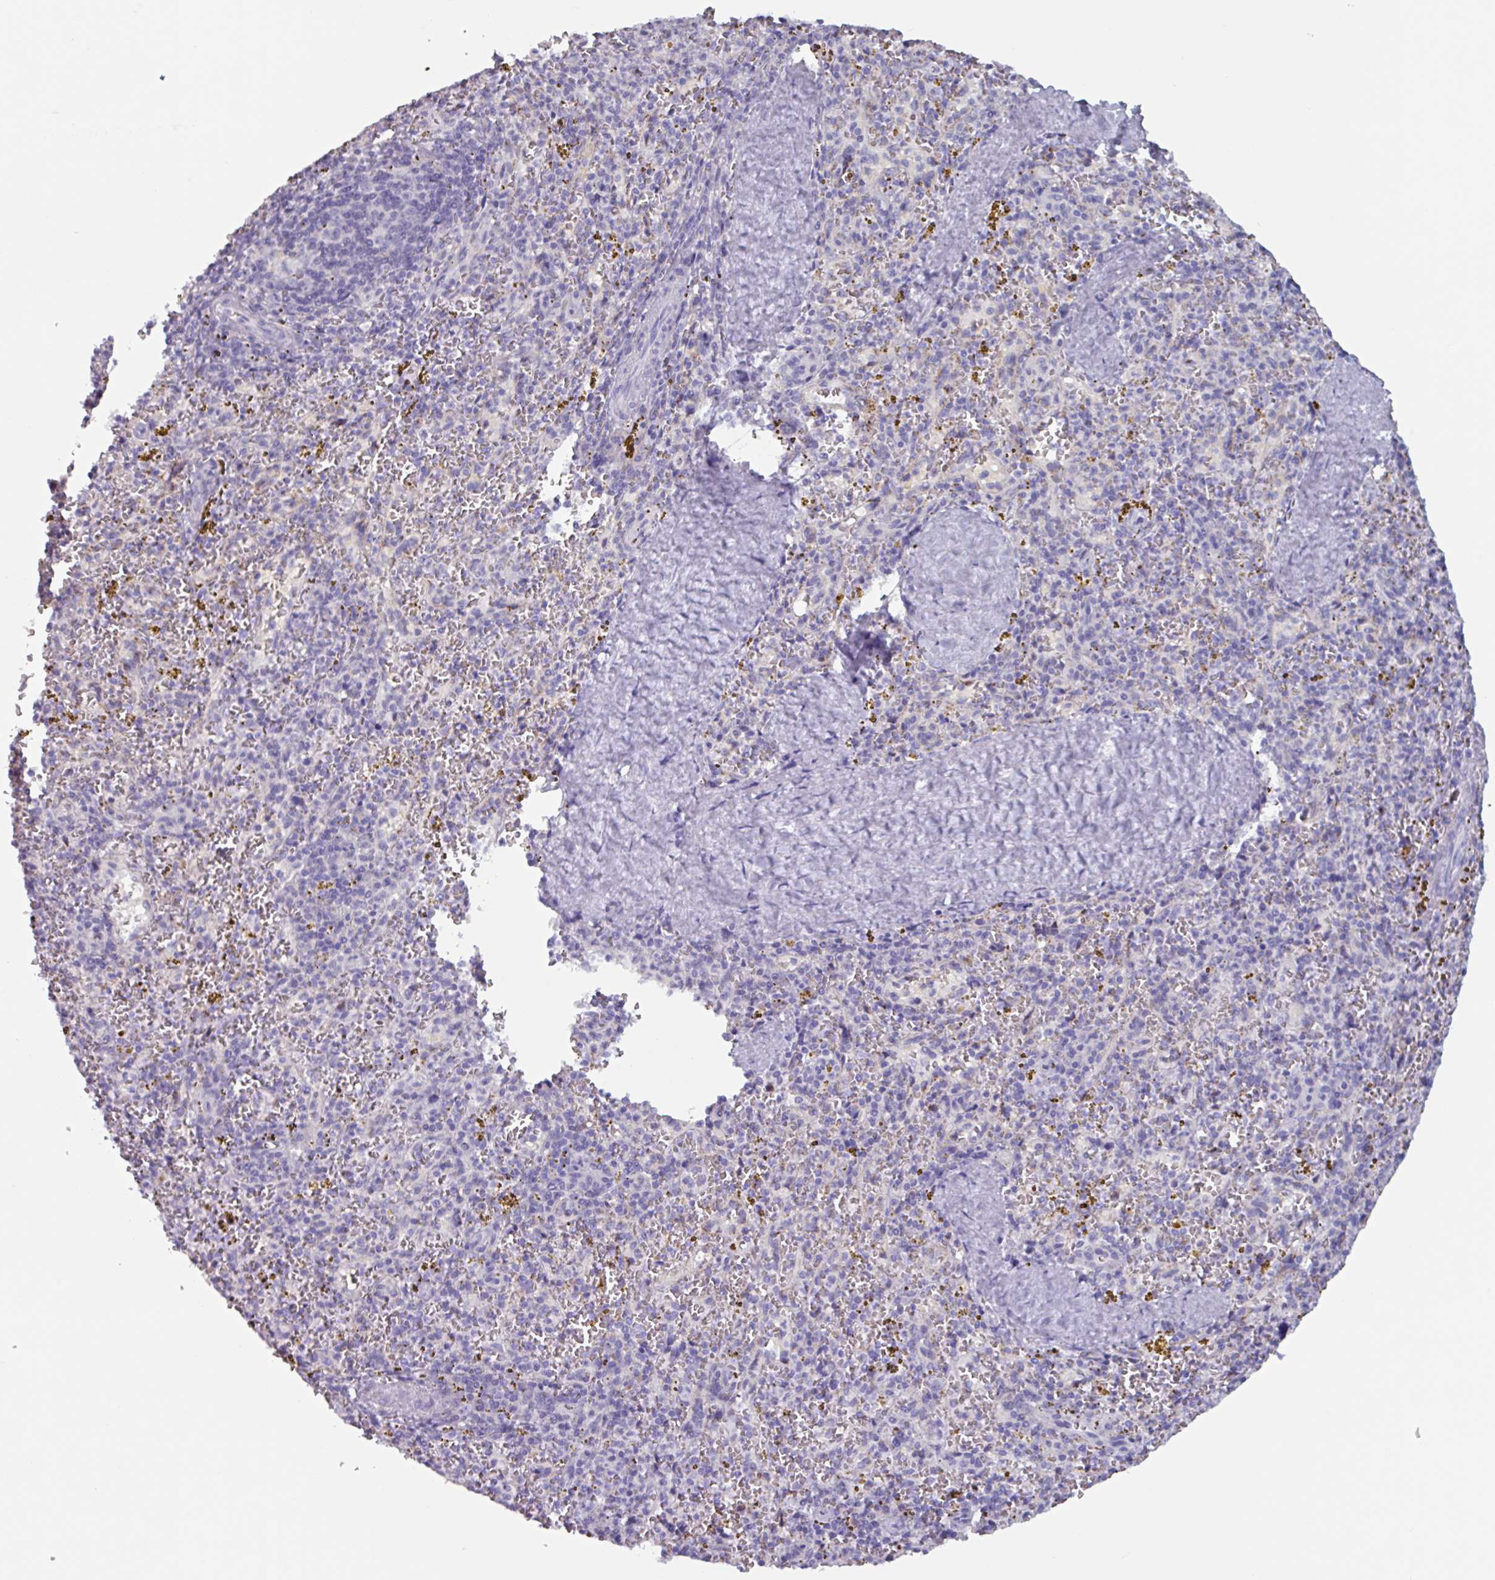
{"staining": {"intensity": "negative", "quantity": "none", "location": "none"}, "tissue": "spleen", "cell_type": "Cells in red pulp", "image_type": "normal", "snomed": [{"axis": "morphology", "description": "Normal tissue, NOS"}, {"axis": "topography", "description": "Spleen"}], "caption": "IHC micrograph of benign human spleen stained for a protein (brown), which shows no expression in cells in red pulp.", "gene": "OR2T10", "patient": {"sex": "male", "age": 57}}